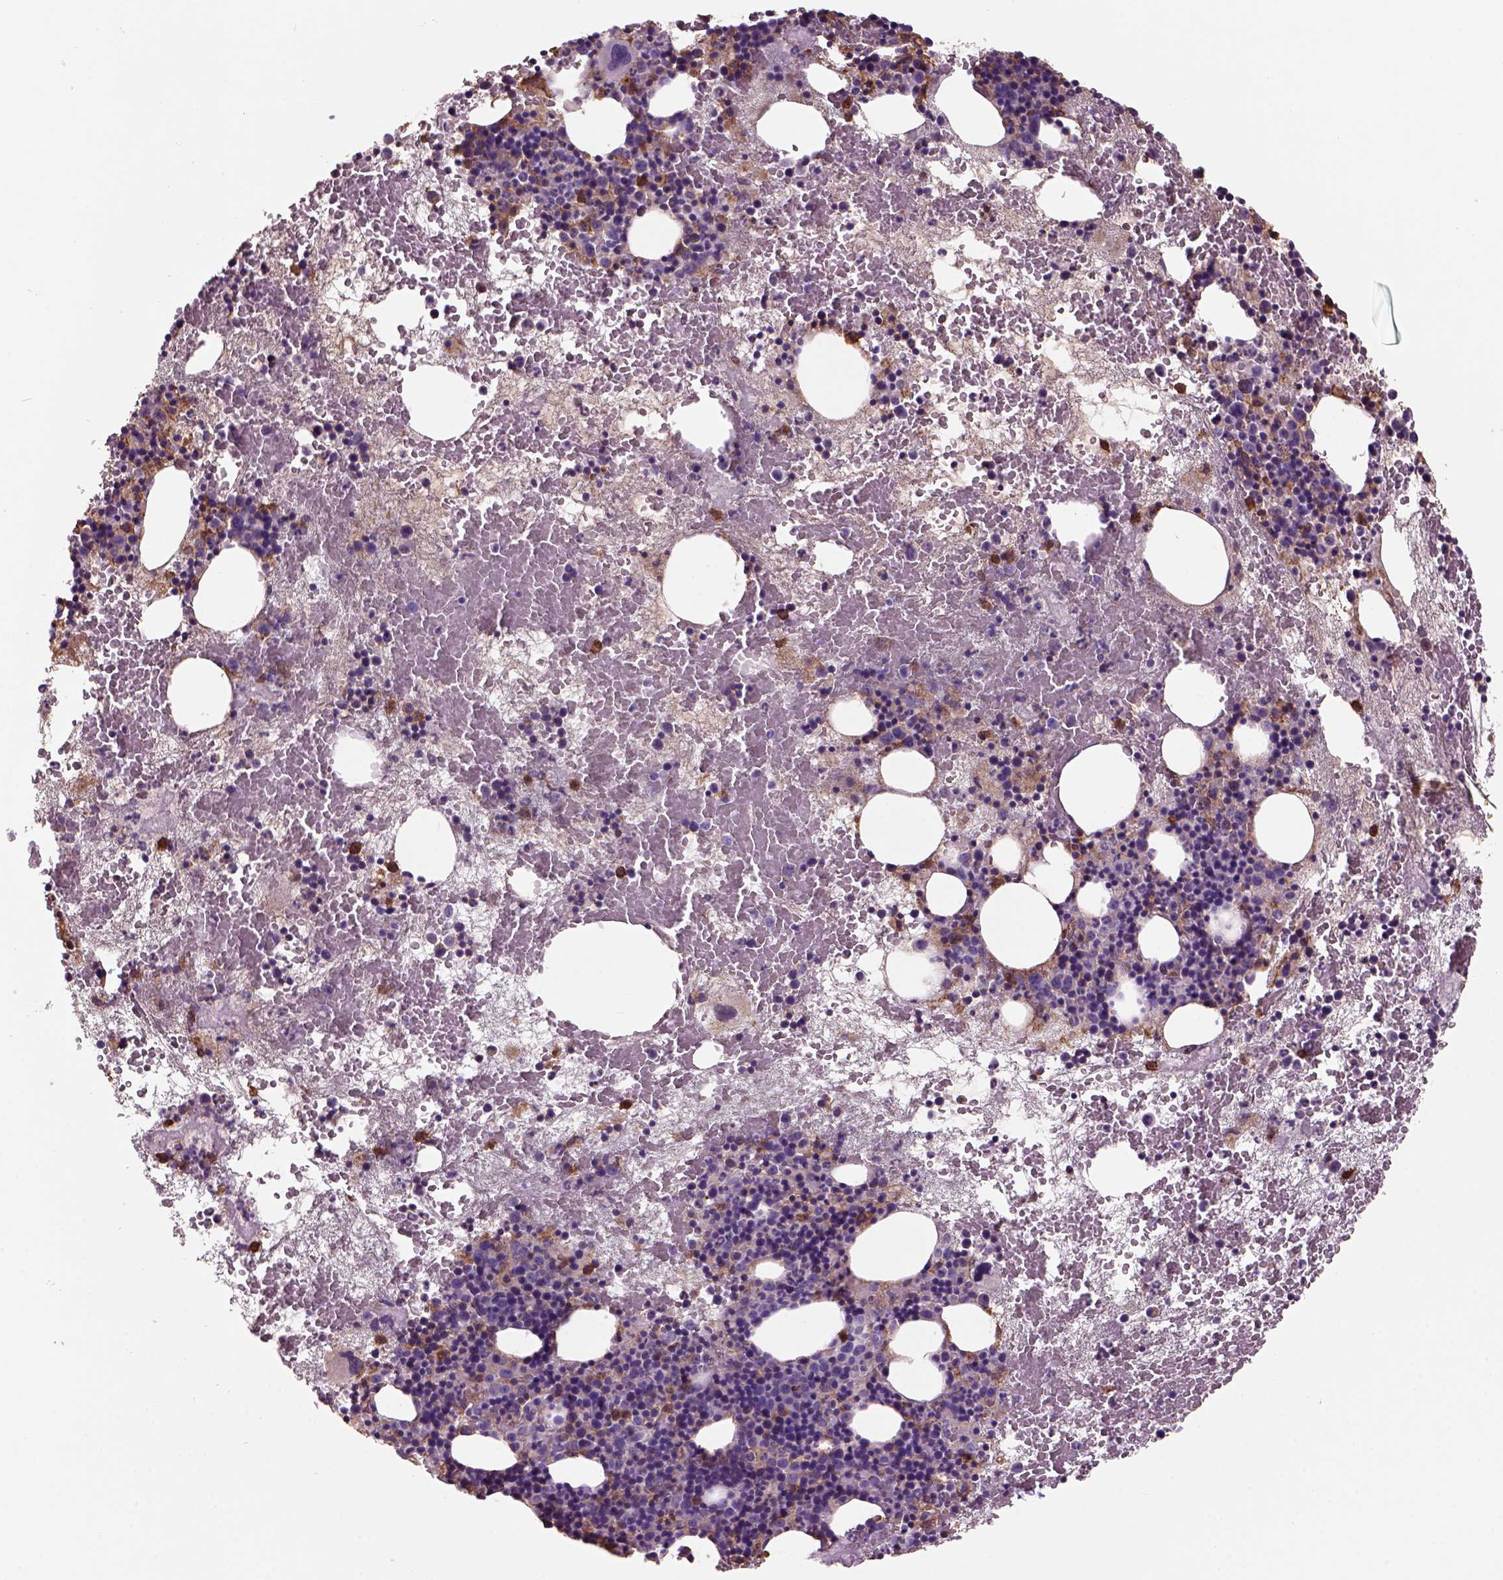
{"staining": {"intensity": "strong", "quantity": "<25%", "location": "cytoplasmic/membranous"}, "tissue": "bone marrow", "cell_type": "Hematopoietic cells", "image_type": "normal", "snomed": [{"axis": "morphology", "description": "Normal tissue, NOS"}, {"axis": "topography", "description": "Bone marrow"}], "caption": "Immunohistochemistry (IHC) image of benign bone marrow stained for a protein (brown), which demonstrates medium levels of strong cytoplasmic/membranous expression in approximately <25% of hematopoietic cells.", "gene": "CD14", "patient": {"sex": "male", "age": 79}}